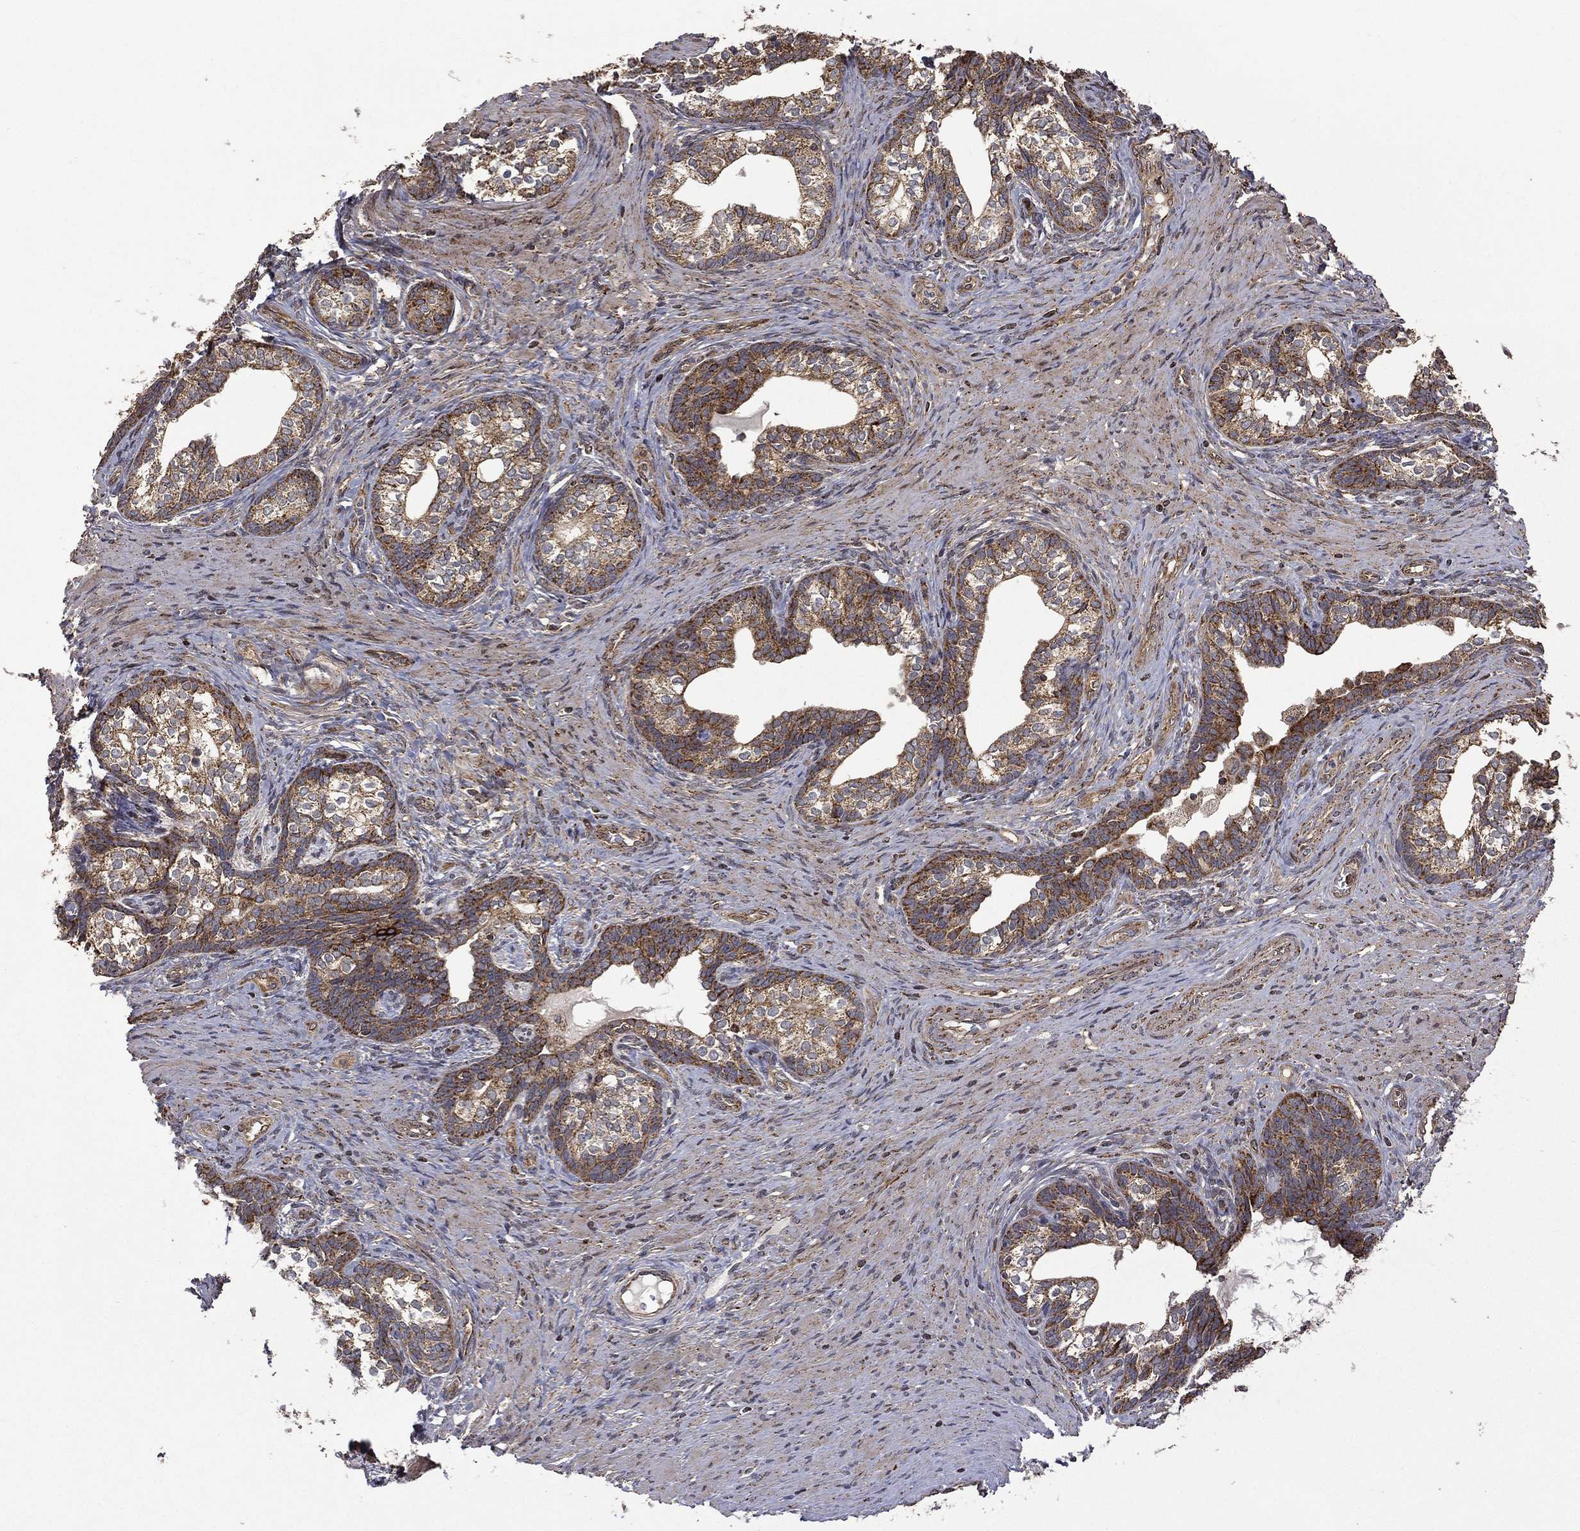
{"staining": {"intensity": "strong", "quantity": ">75%", "location": "cytoplasmic/membranous"}, "tissue": "prostate cancer", "cell_type": "Tumor cells", "image_type": "cancer", "snomed": [{"axis": "morphology", "description": "Adenocarcinoma, NOS"}, {"axis": "morphology", "description": "Adenocarcinoma, High grade"}, {"axis": "topography", "description": "Prostate"}], "caption": "Prostate high-grade adenocarcinoma stained for a protein demonstrates strong cytoplasmic/membranous positivity in tumor cells.", "gene": "GIMAP6", "patient": {"sex": "male", "age": 61}}